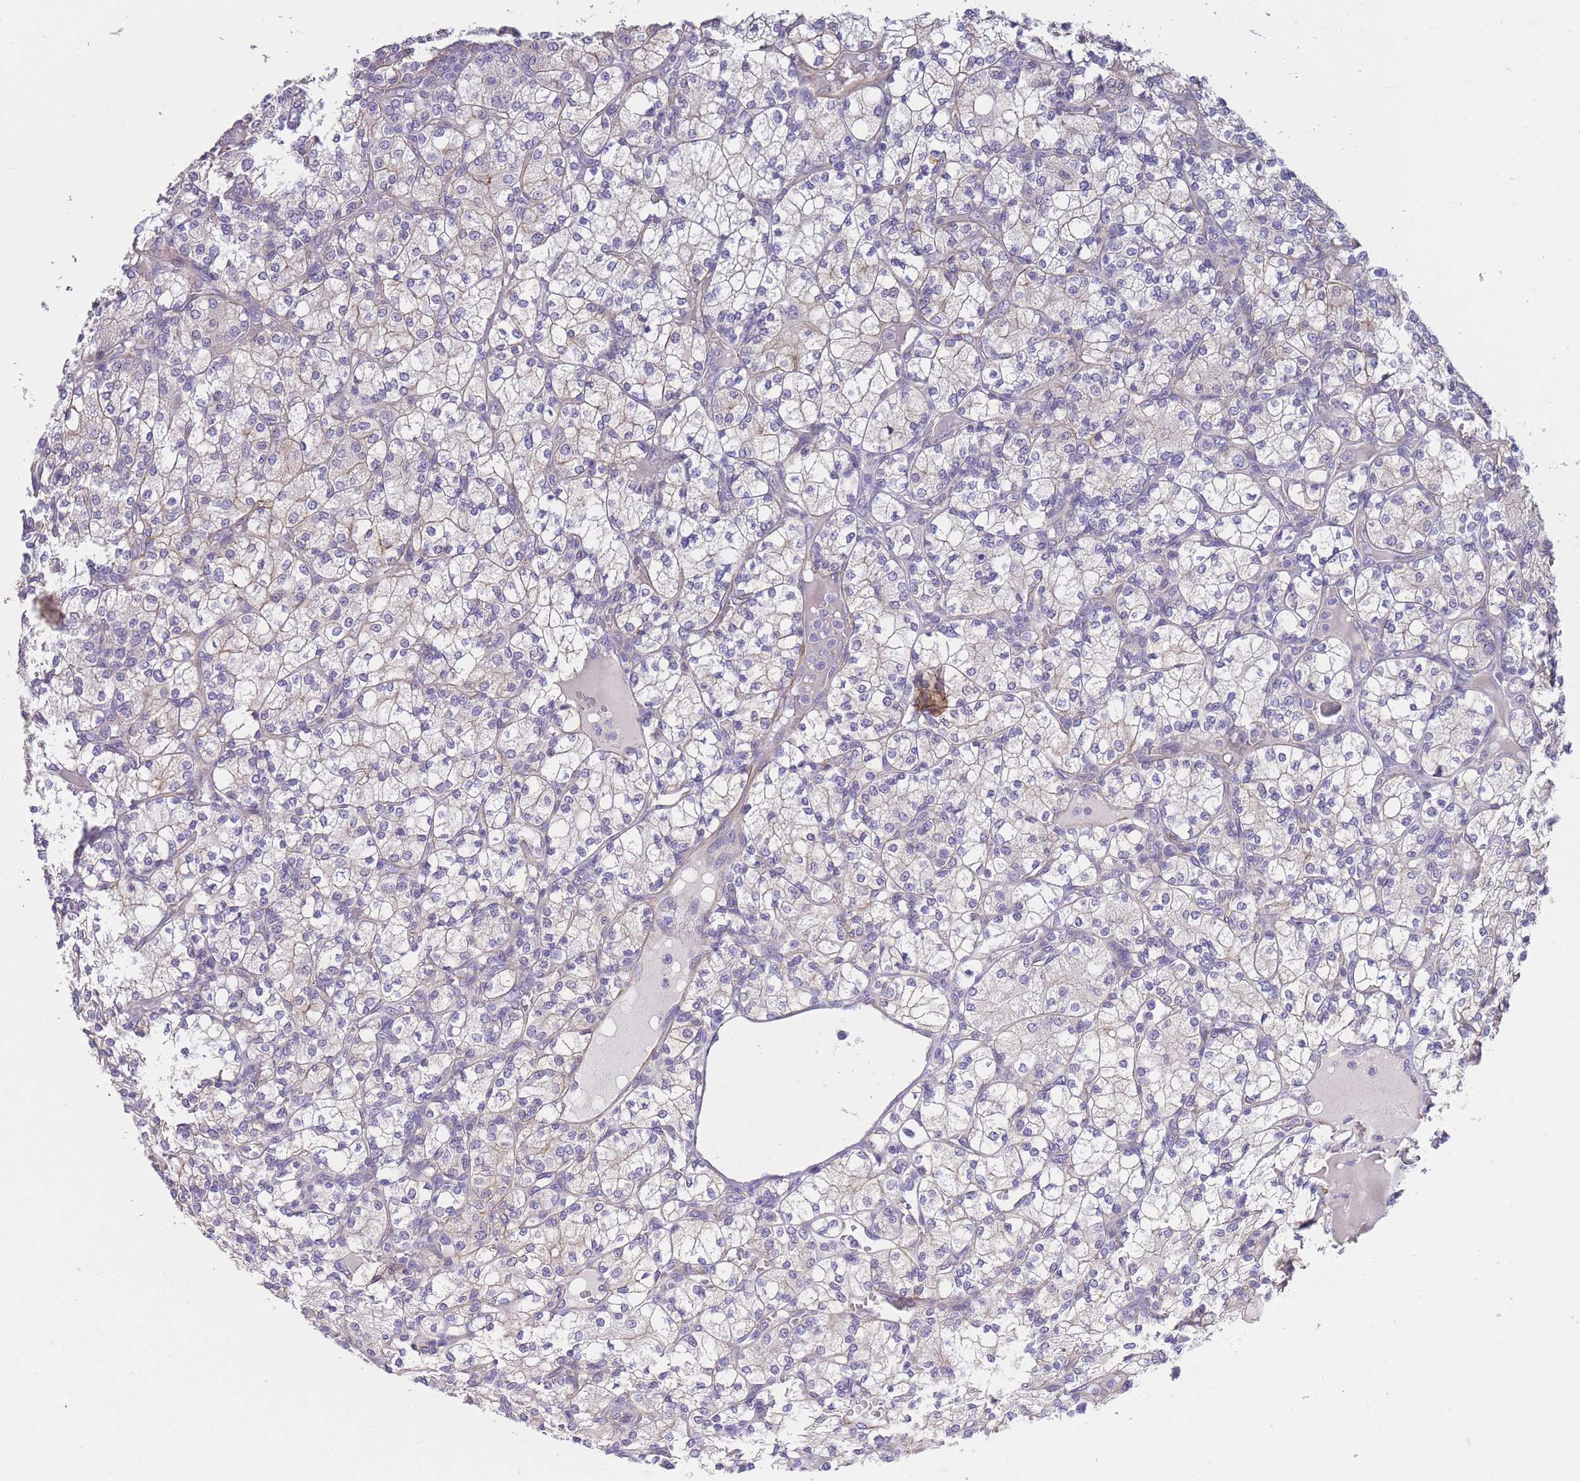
{"staining": {"intensity": "negative", "quantity": "none", "location": "none"}, "tissue": "renal cancer", "cell_type": "Tumor cells", "image_type": "cancer", "snomed": [{"axis": "morphology", "description": "Adenocarcinoma, NOS"}, {"axis": "topography", "description": "Kidney"}], "caption": "Tumor cells show no significant staining in adenocarcinoma (renal). (Brightfield microscopy of DAB immunohistochemistry (IHC) at high magnification).", "gene": "FAM124A", "patient": {"sex": "male", "age": 77}}